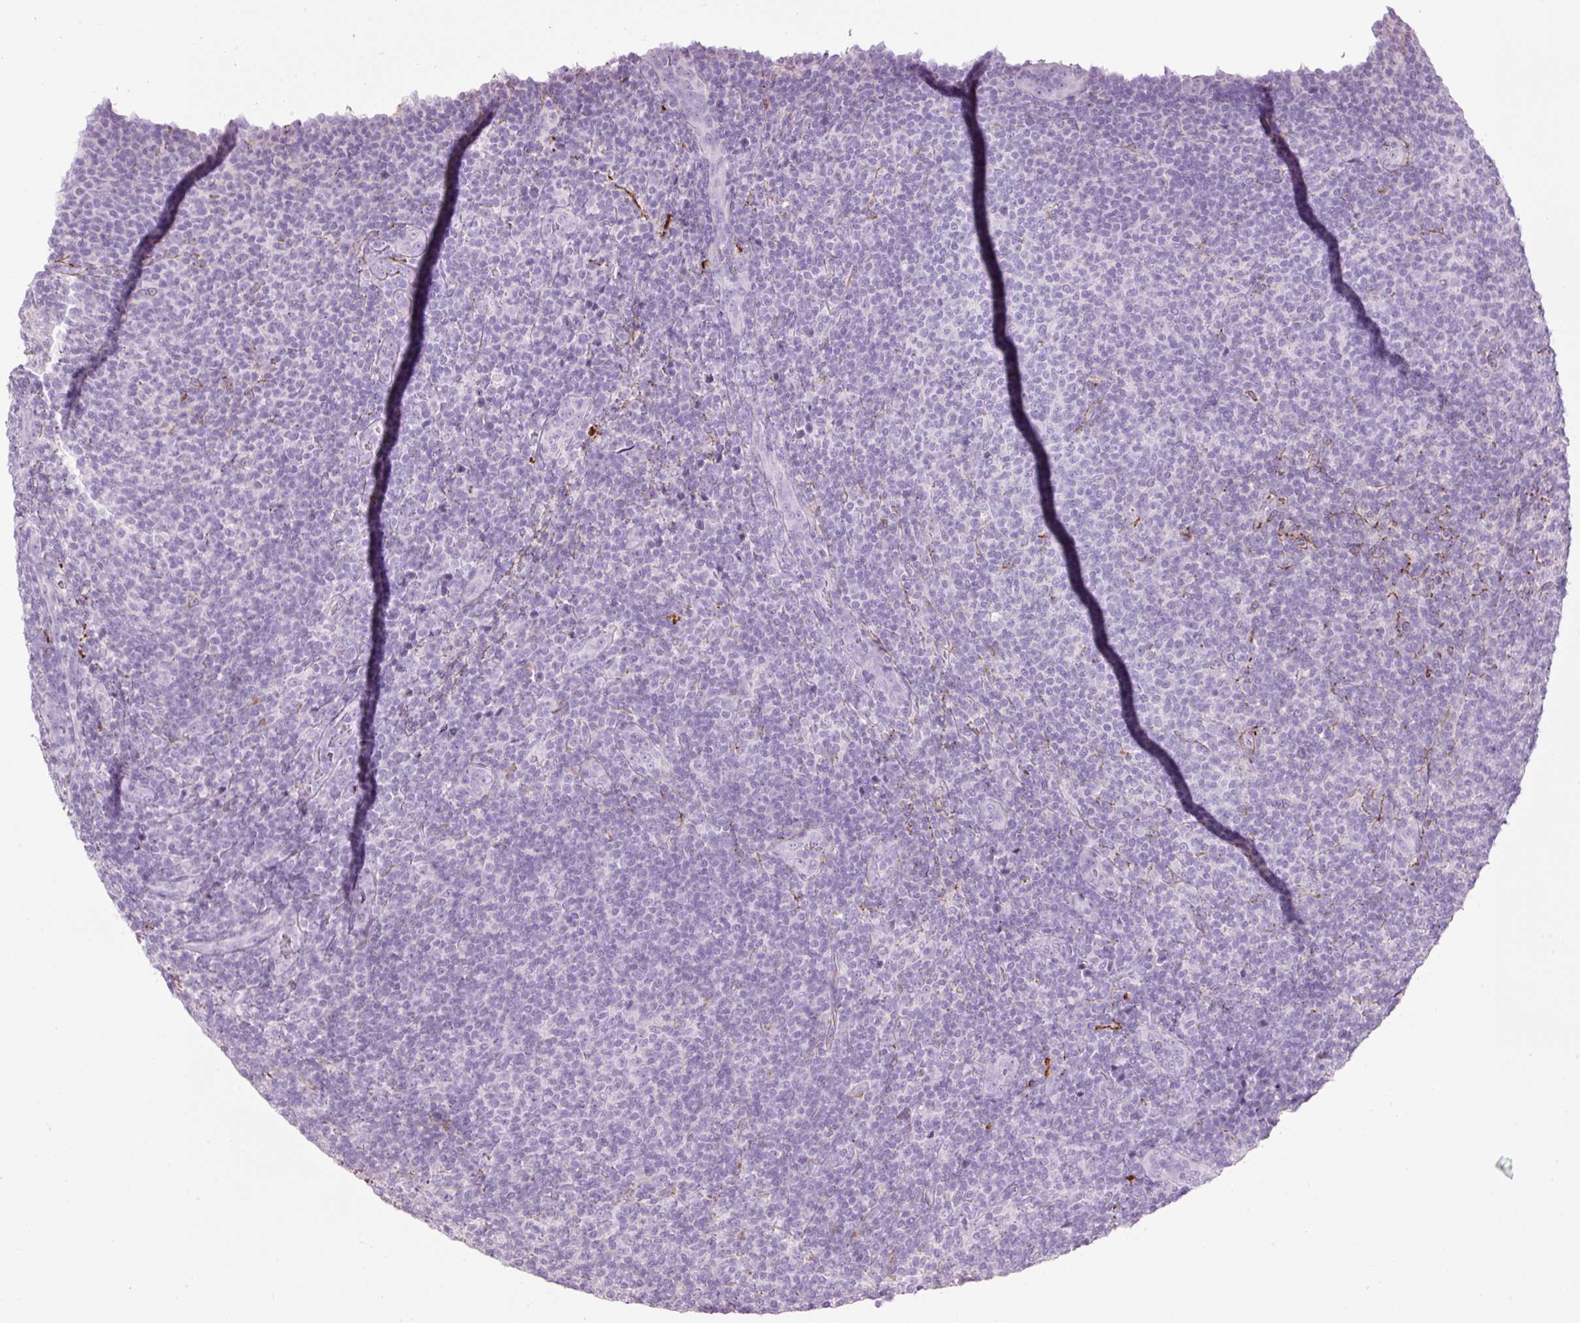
{"staining": {"intensity": "negative", "quantity": "none", "location": "none"}, "tissue": "lymphoma", "cell_type": "Tumor cells", "image_type": "cancer", "snomed": [{"axis": "morphology", "description": "Malignant lymphoma, non-Hodgkin's type, Low grade"}, {"axis": "topography", "description": "Lymph node"}], "caption": "Micrograph shows no protein expression in tumor cells of lymphoma tissue.", "gene": "MFAP4", "patient": {"sex": "male", "age": 66}}